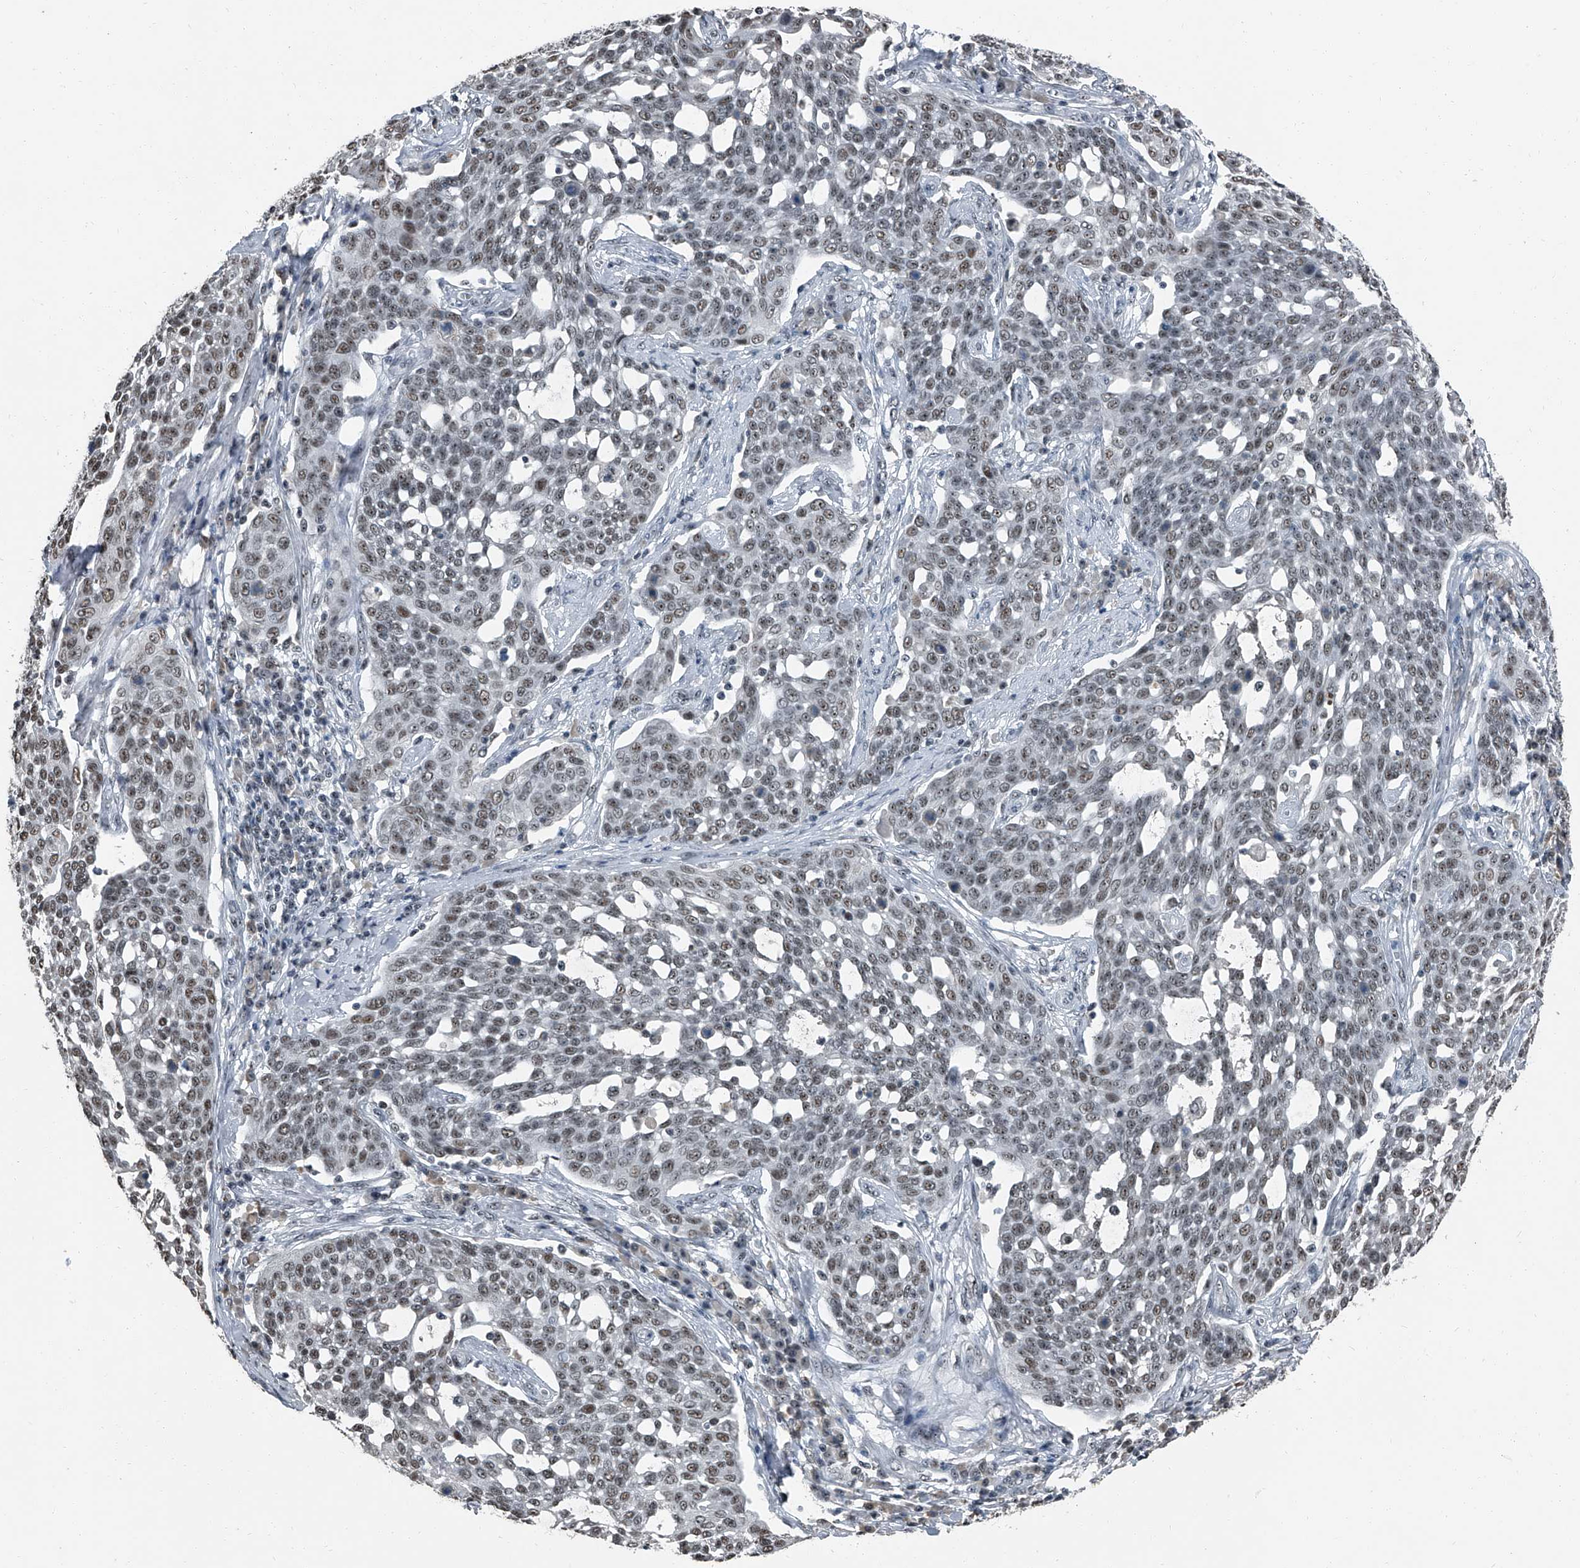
{"staining": {"intensity": "weak", "quantity": ">75%", "location": "nuclear"}, "tissue": "cervical cancer", "cell_type": "Tumor cells", "image_type": "cancer", "snomed": [{"axis": "morphology", "description": "Squamous cell carcinoma, NOS"}, {"axis": "topography", "description": "Cervix"}], "caption": "Cervical cancer (squamous cell carcinoma) stained for a protein (brown) demonstrates weak nuclear positive staining in approximately >75% of tumor cells.", "gene": "TCOF1", "patient": {"sex": "female", "age": 34}}